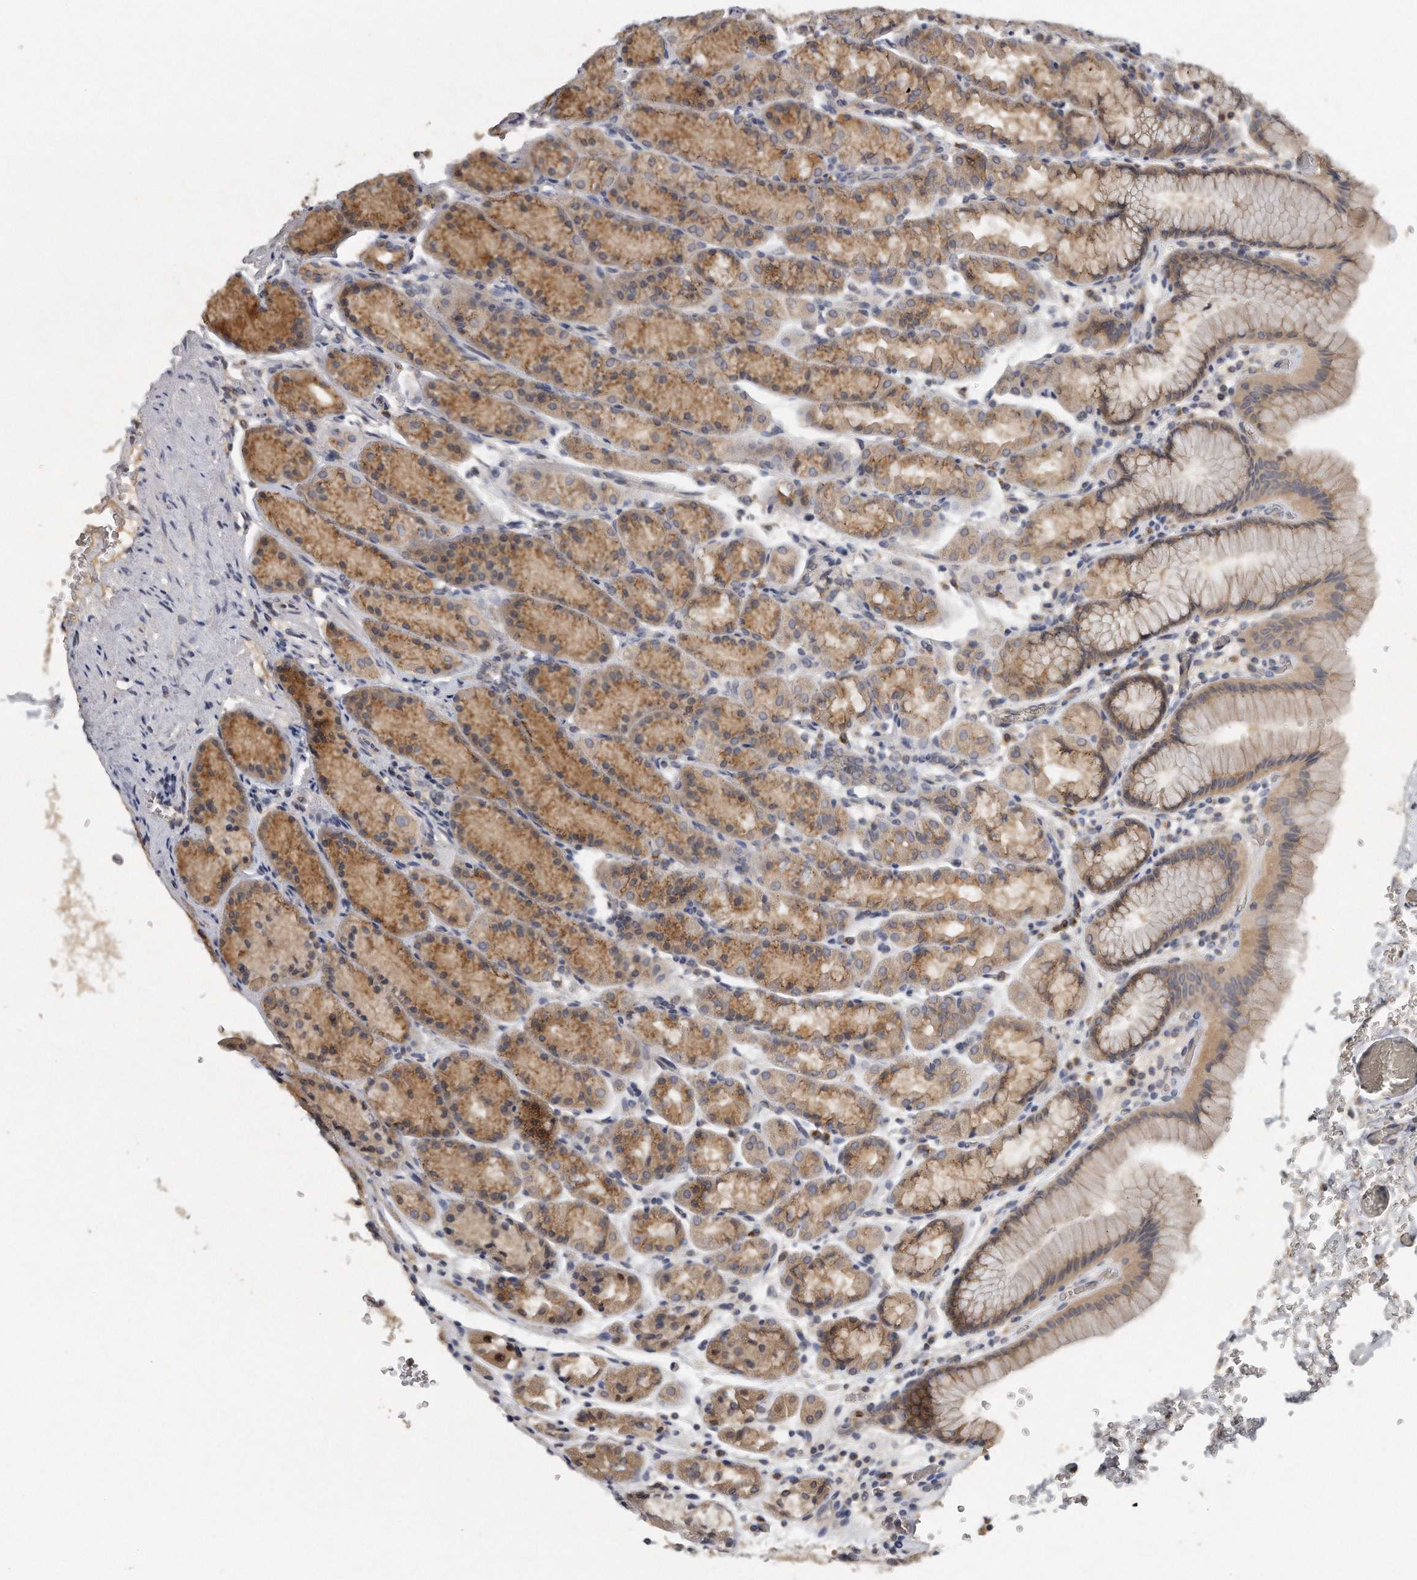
{"staining": {"intensity": "moderate", "quantity": "25%-75%", "location": "cytoplasmic/membranous"}, "tissue": "stomach", "cell_type": "Glandular cells", "image_type": "normal", "snomed": [{"axis": "morphology", "description": "Normal tissue, NOS"}, {"axis": "topography", "description": "Stomach"}], "caption": "A histopathology image of stomach stained for a protein exhibits moderate cytoplasmic/membranous brown staining in glandular cells.", "gene": "TRAPPC14", "patient": {"sex": "male", "age": 42}}